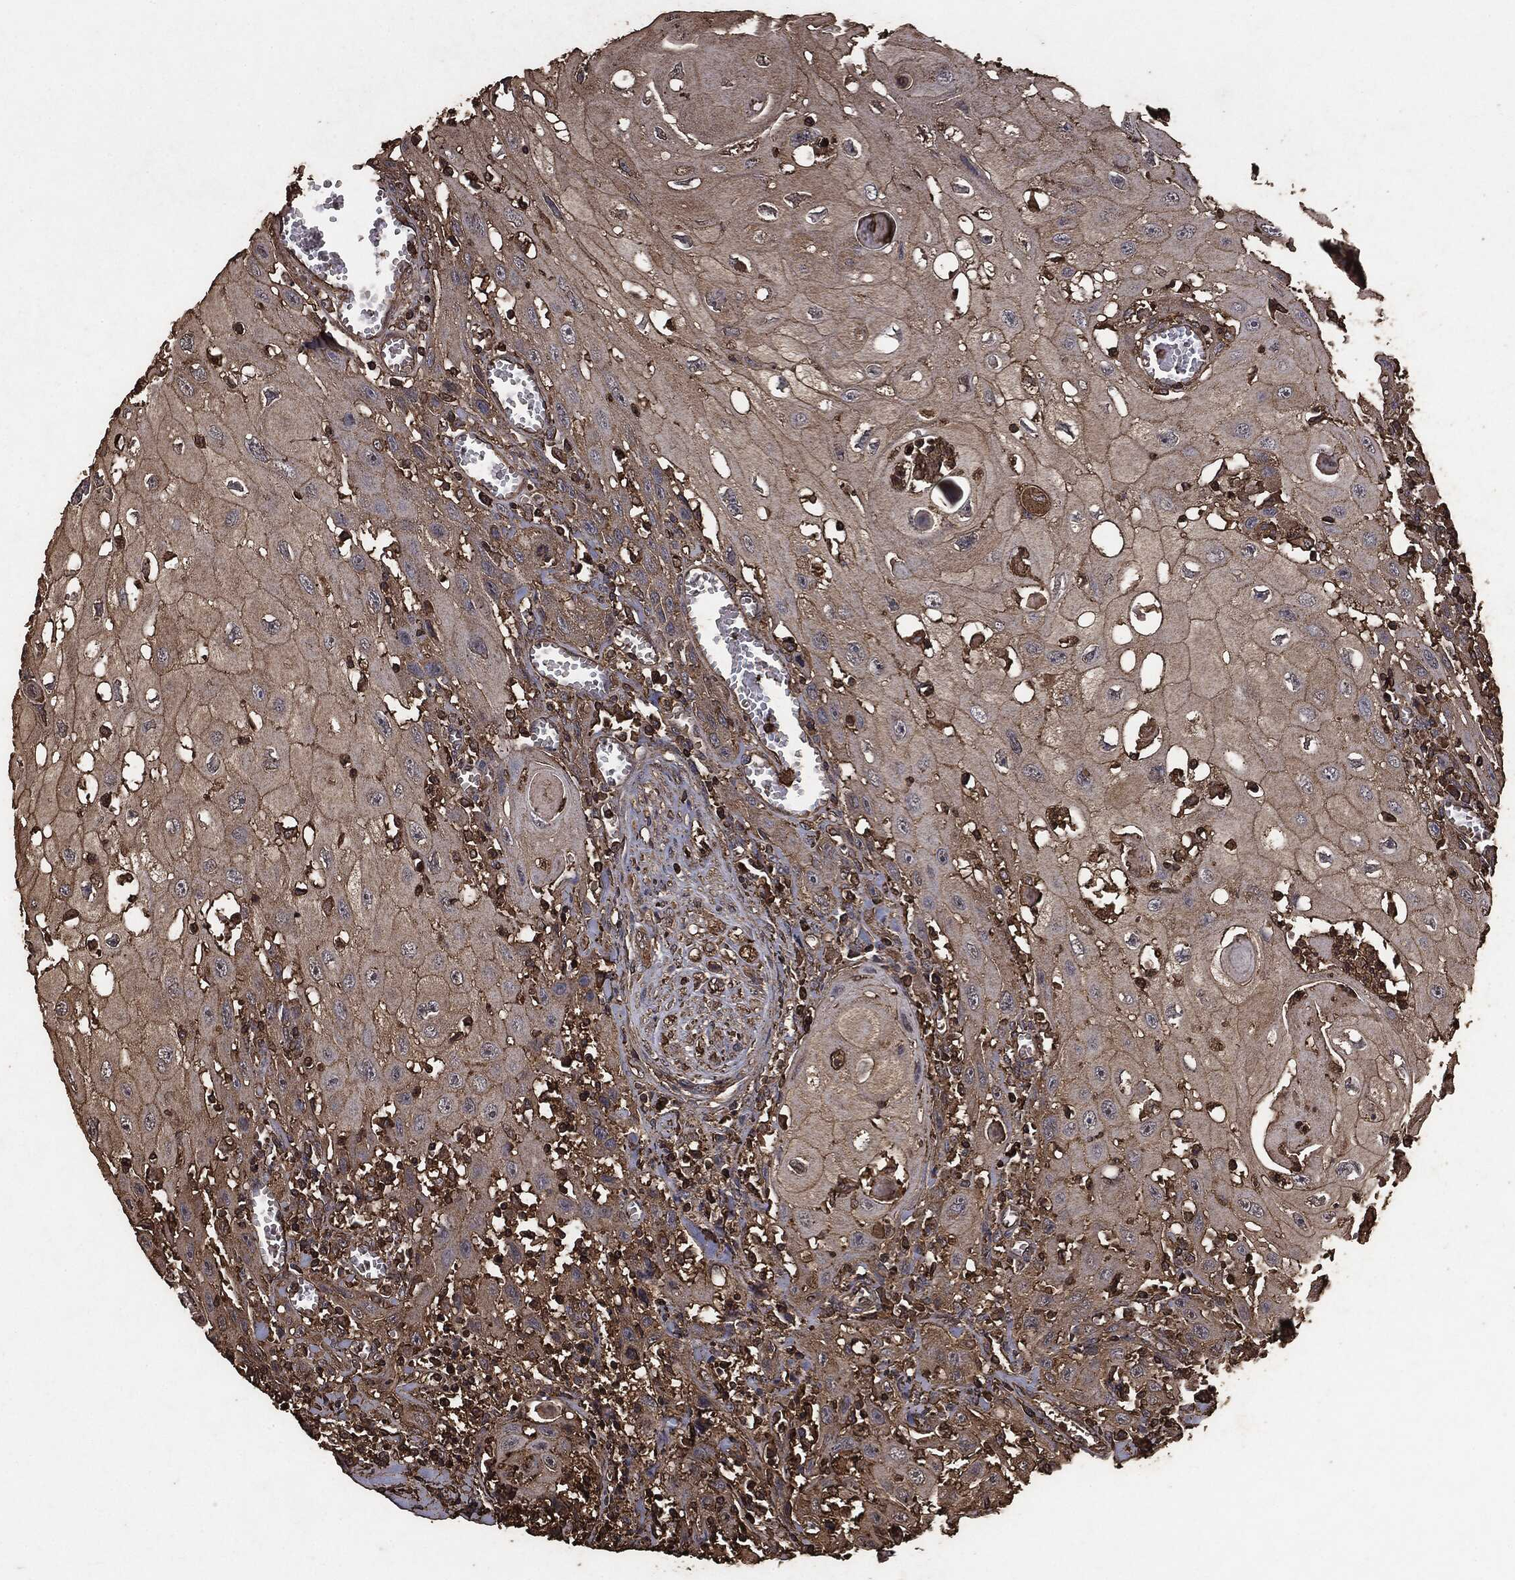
{"staining": {"intensity": "weak", "quantity": ">75%", "location": "cytoplasmic/membranous"}, "tissue": "head and neck cancer", "cell_type": "Tumor cells", "image_type": "cancer", "snomed": [{"axis": "morphology", "description": "Normal tissue, NOS"}, {"axis": "morphology", "description": "Squamous cell carcinoma, NOS"}, {"axis": "topography", "description": "Oral tissue"}, {"axis": "topography", "description": "Head-Neck"}], "caption": "Weak cytoplasmic/membranous staining for a protein is appreciated in about >75% of tumor cells of squamous cell carcinoma (head and neck) using immunohistochemistry (IHC).", "gene": "MTOR", "patient": {"sex": "male", "age": 71}}